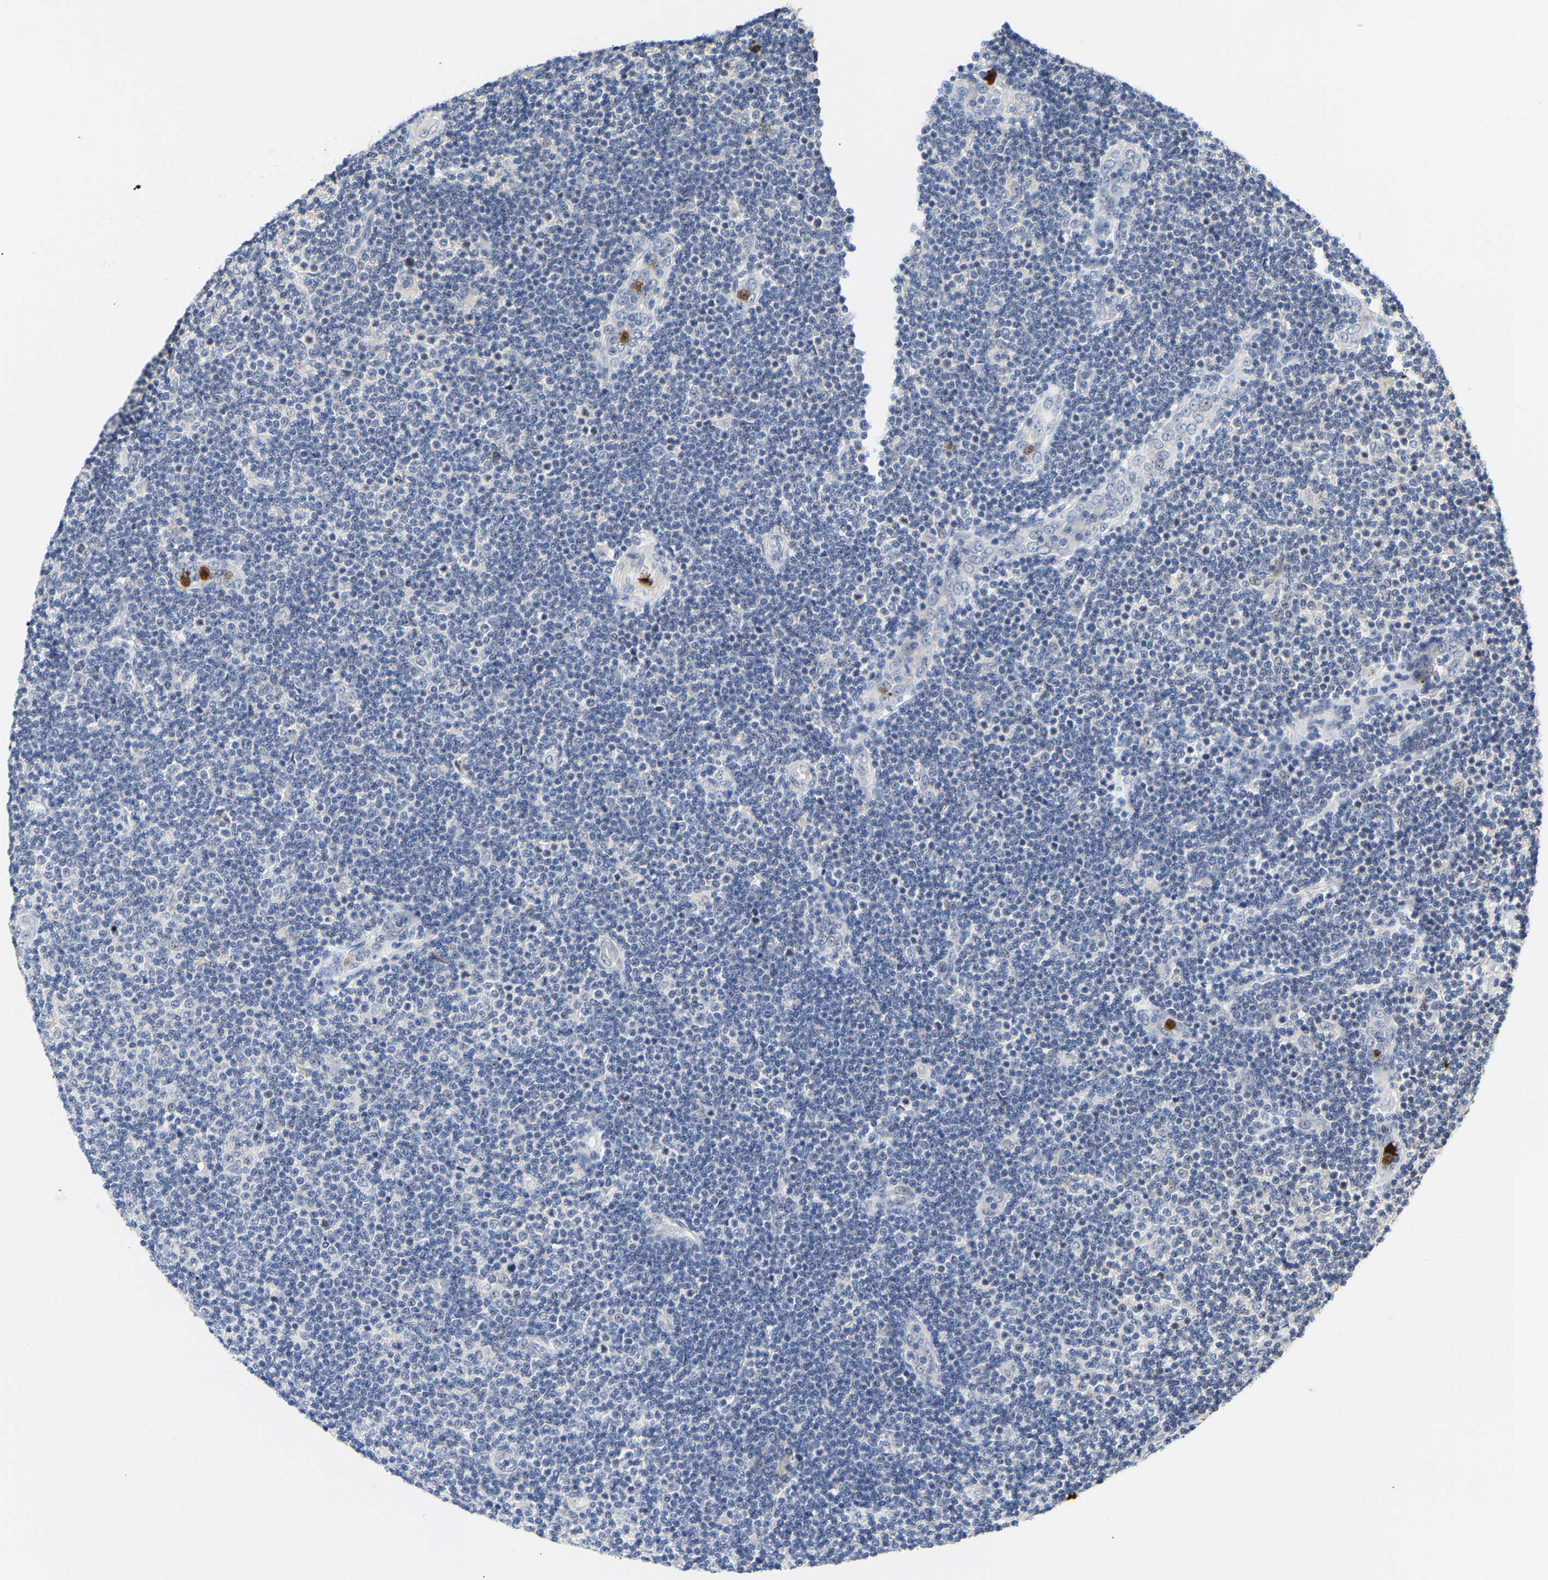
{"staining": {"intensity": "negative", "quantity": "none", "location": "none"}, "tissue": "lymphoma", "cell_type": "Tumor cells", "image_type": "cancer", "snomed": [{"axis": "morphology", "description": "Malignant lymphoma, non-Hodgkin's type, Low grade"}, {"axis": "topography", "description": "Lymph node"}], "caption": "High power microscopy photomicrograph of an immunohistochemistry micrograph of lymphoma, revealing no significant expression in tumor cells.", "gene": "TDRD7", "patient": {"sex": "male", "age": 83}}